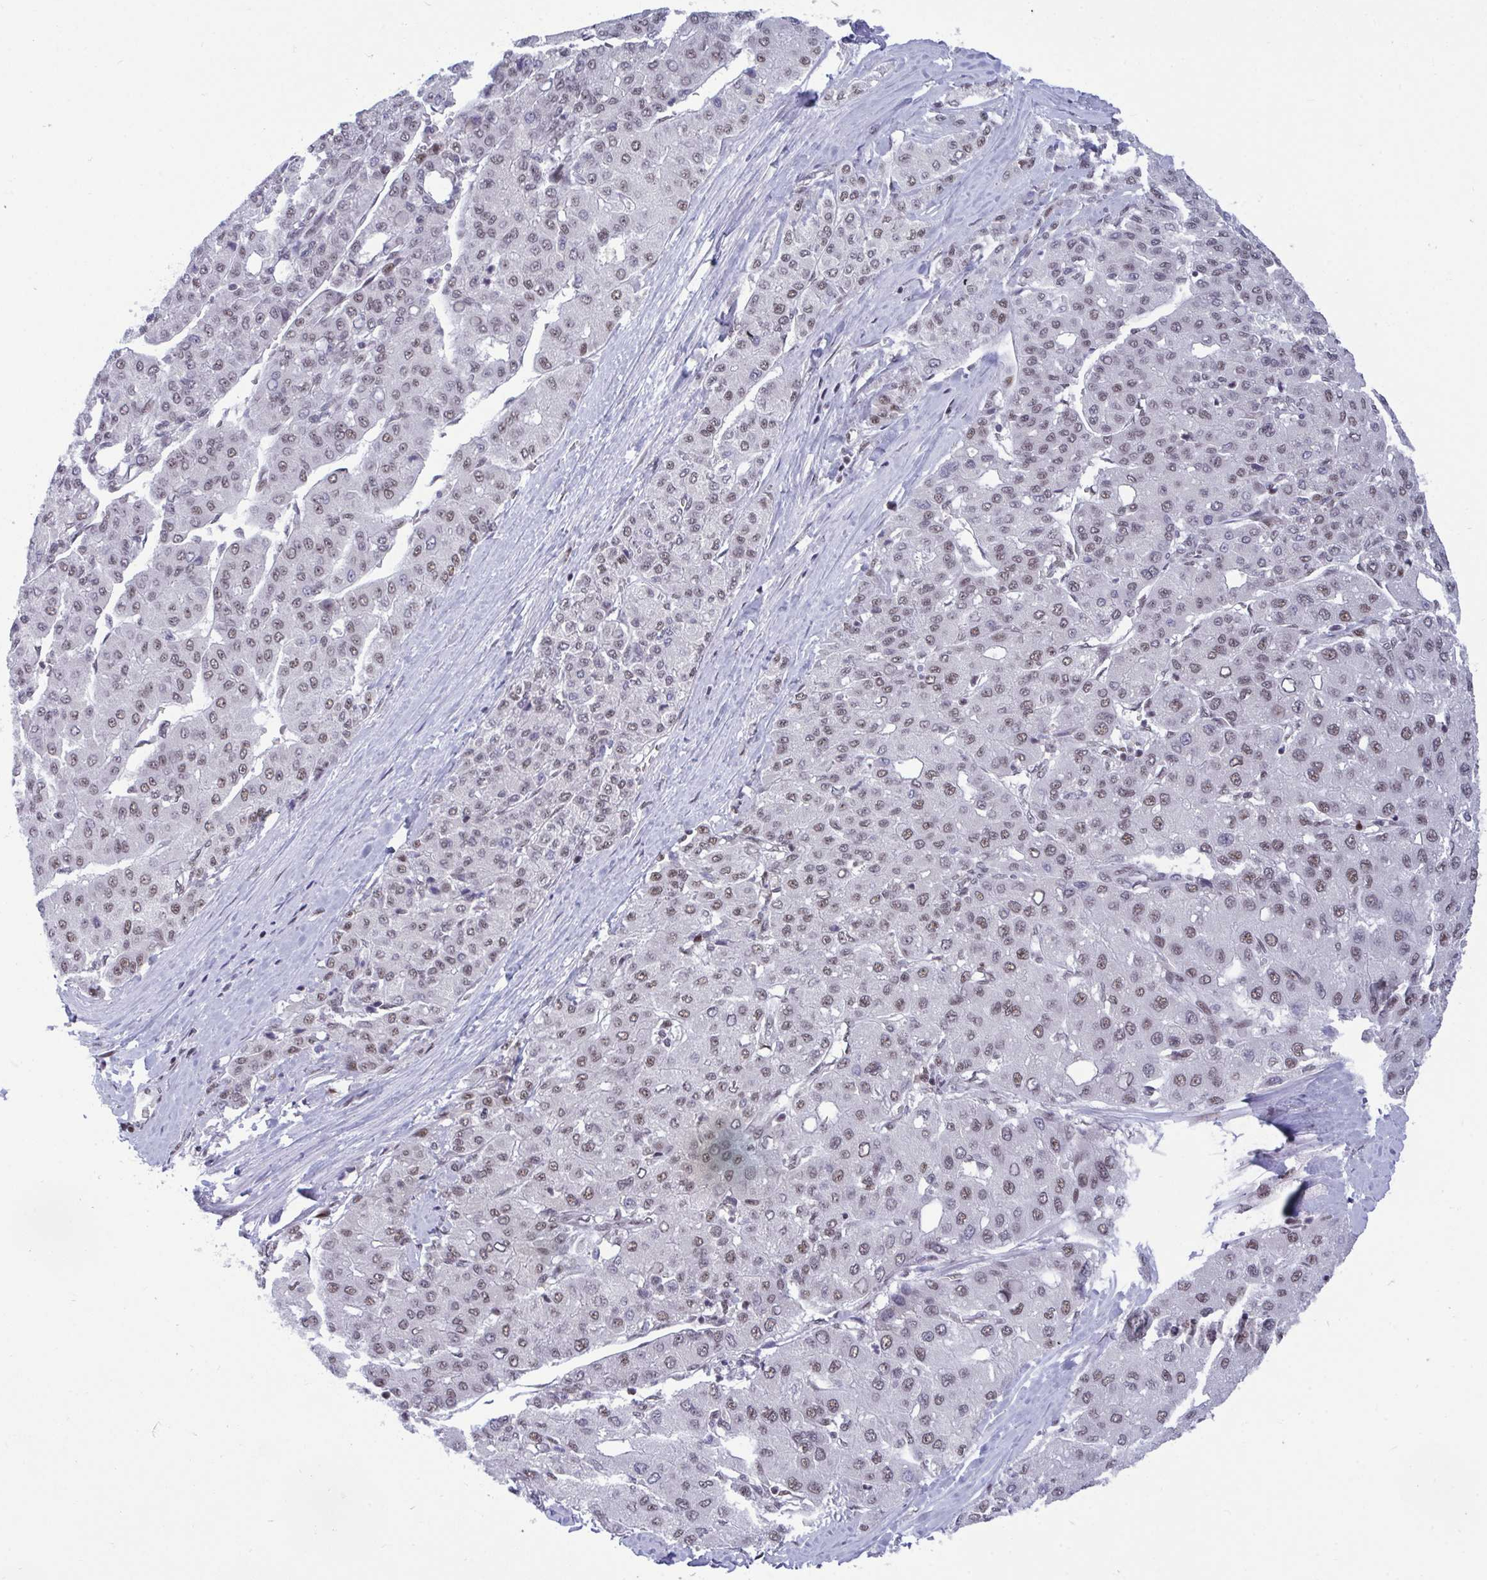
{"staining": {"intensity": "moderate", "quantity": "25%-75%", "location": "nuclear"}, "tissue": "liver cancer", "cell_type": "Tumor cells", "image_type": "cancer", "snomed": [{"axis": "morphology", "description": "Carcinoma, Hepatocellular, NOS"}, {"axis": "topography", "description": "Liver"}], "caption": "Brown immunohistochemical staining in liver cancer exhibits moderate nuclear expression in about 25%-75% of tumor cells.", "gene": "WBP11", "patient": {"sex": "male", "age": 65}}